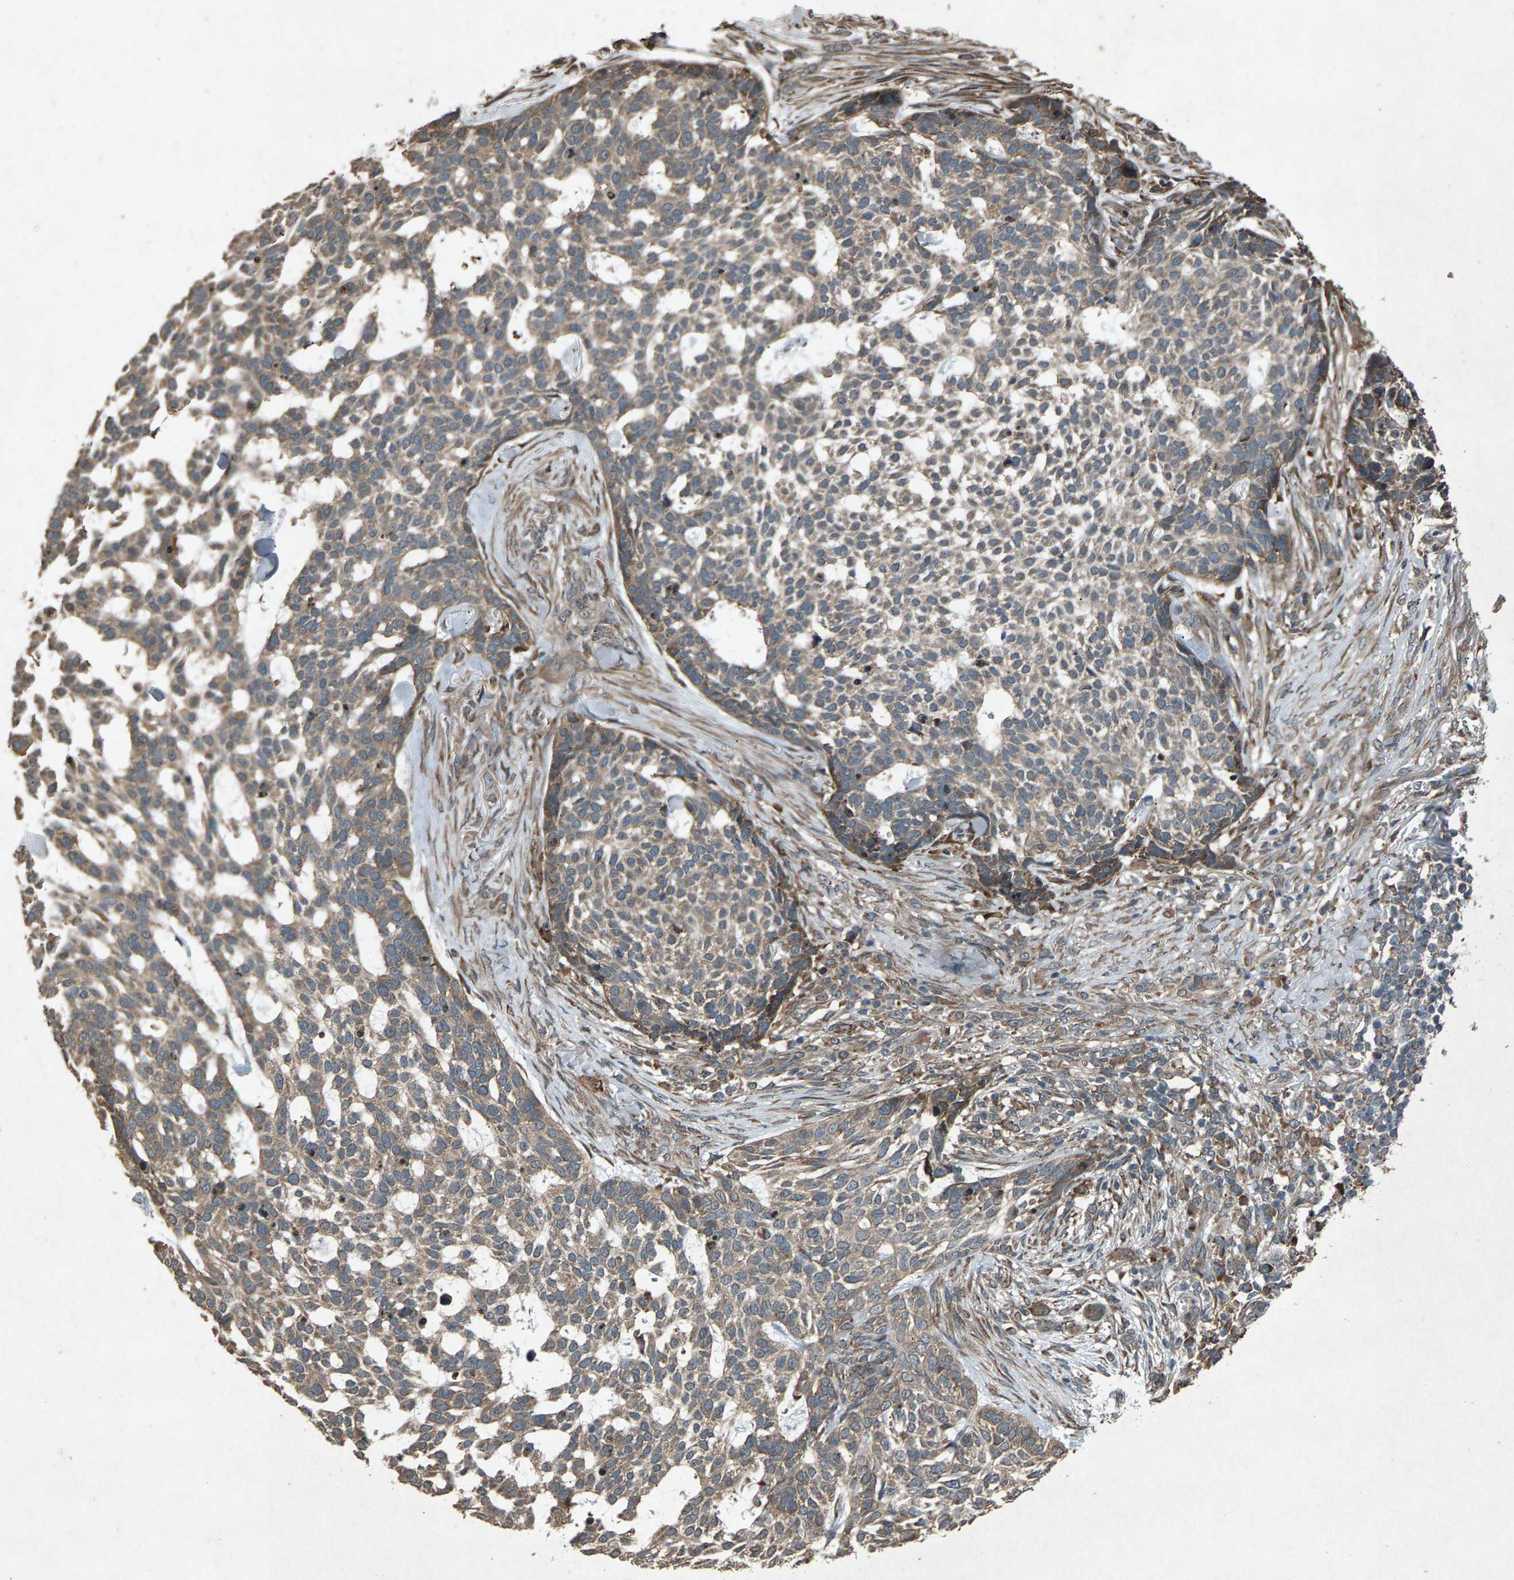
{"staining": {"intensity": "weak", "quantity": ">75%", "location": "cytoplasmic/membranous"}, "tissue": "skin cancer", "cell_type": "Tumor cells", "image_type": "cancer", "snomed": [{"axis": "morphology", "description": "Basal cell carcinoma"}, {"axis": "topography", "description": "Skin"}], "caption": "IHC histopathology image of skin basal cell carcinoma stained for a protein (brown), which demonstrates low levels of weak cytoplasmic/membranous expression in about >75% of tumor cells.", "gene": "CALR", "patient": {"sex": "female", "age": 64}}